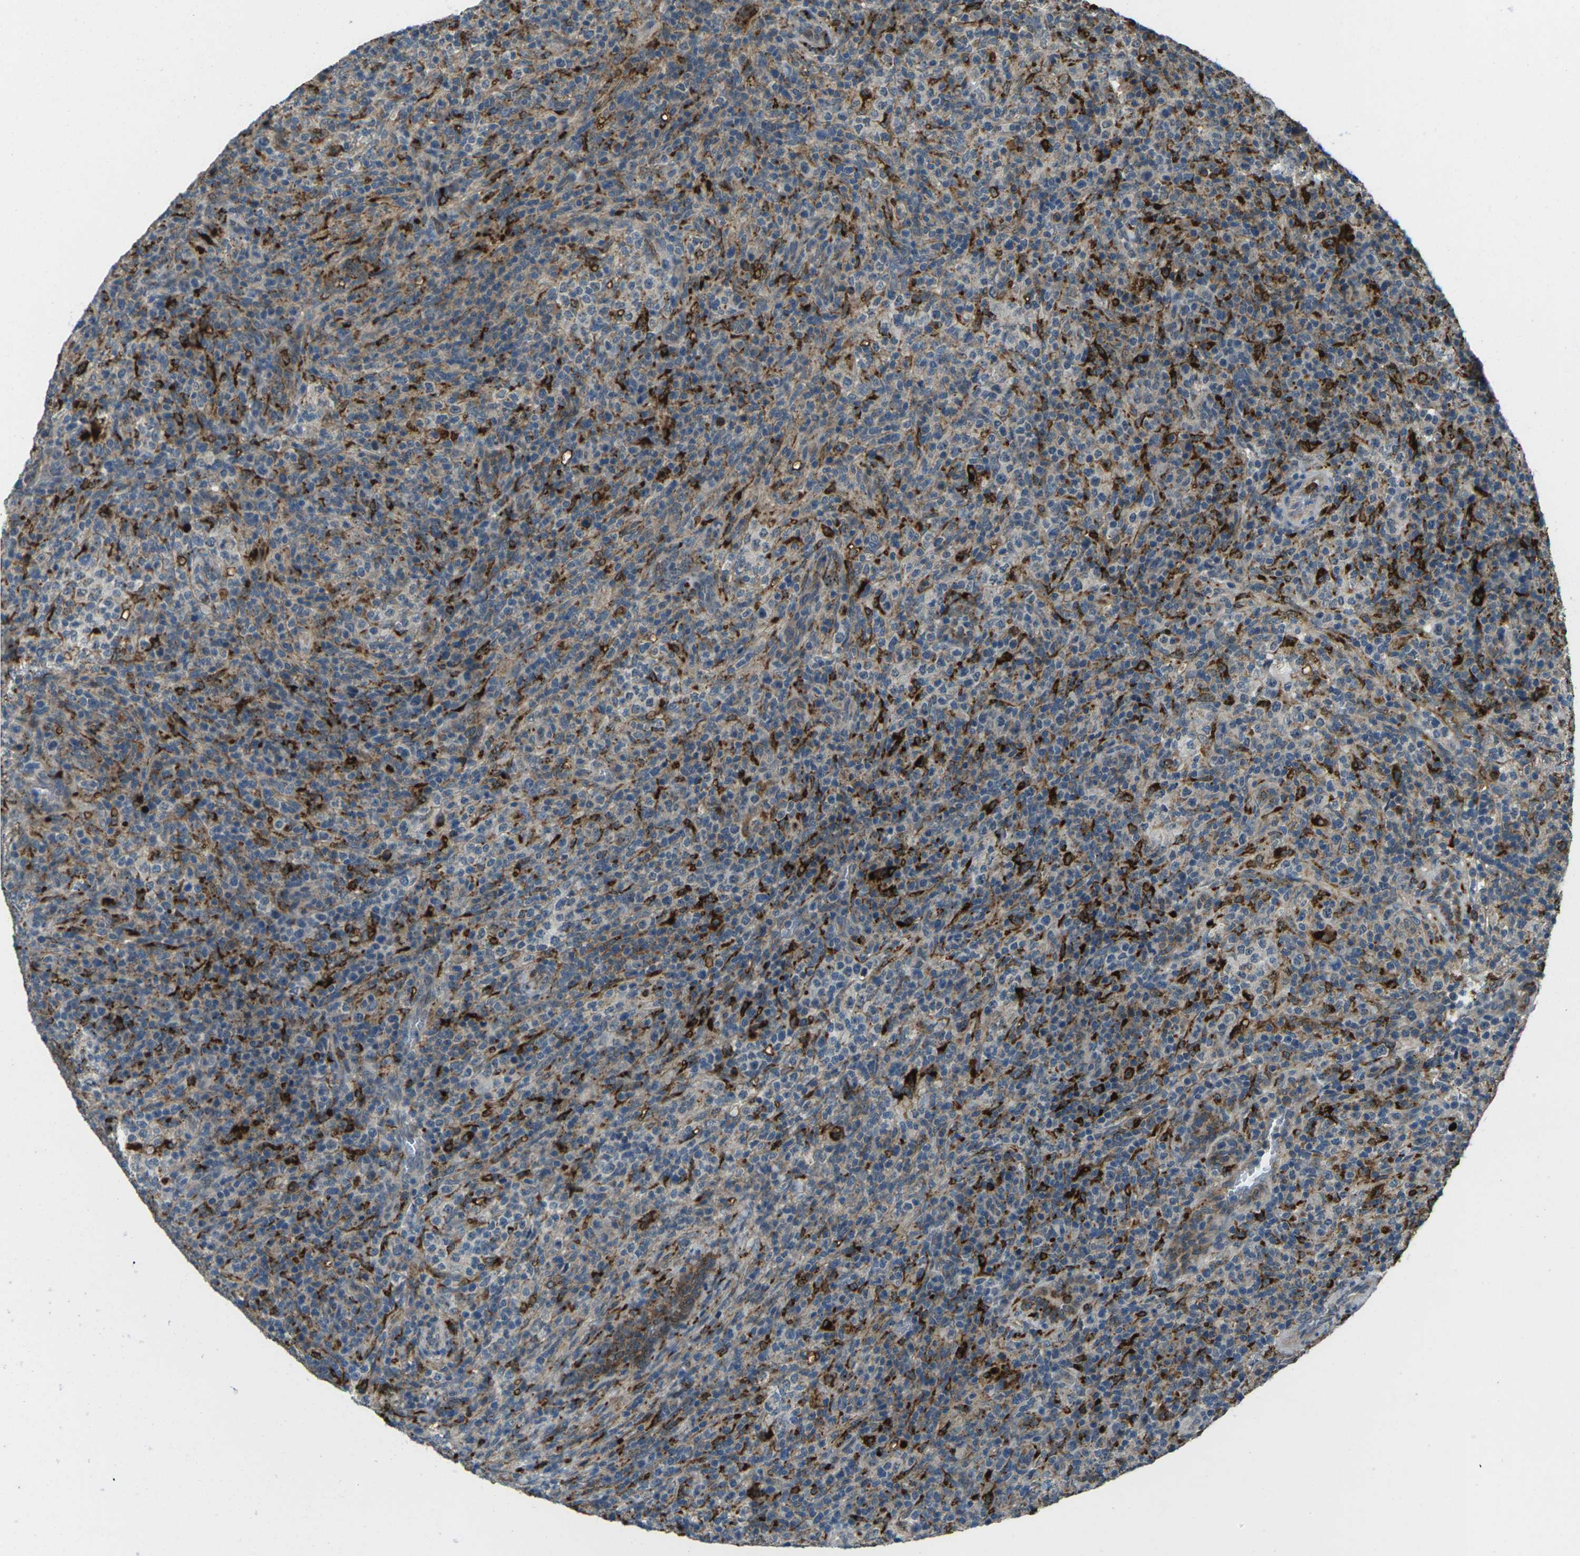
{"staining": {"intensity": "strong", "quantity": "<25%", "location": "cytoplasmic/membranous"}, "tissue": "lymphoma", "cell_type": "Tumor cells", "image_type": "cancer", "snomed": [{"axis": "morphology", "description": "Malignant lymphoma, non-Hodgkin's type, High grade"}, {"axis": "topography", "description": "Lymph node"}], "caption": "Protein staining exhibits strong cytoplasmic/membranous staining in approximately <25% of tumor cells in lymphoma.", "gene": "SLC31A2", "patient": {"sex": "female", "age": 76}}